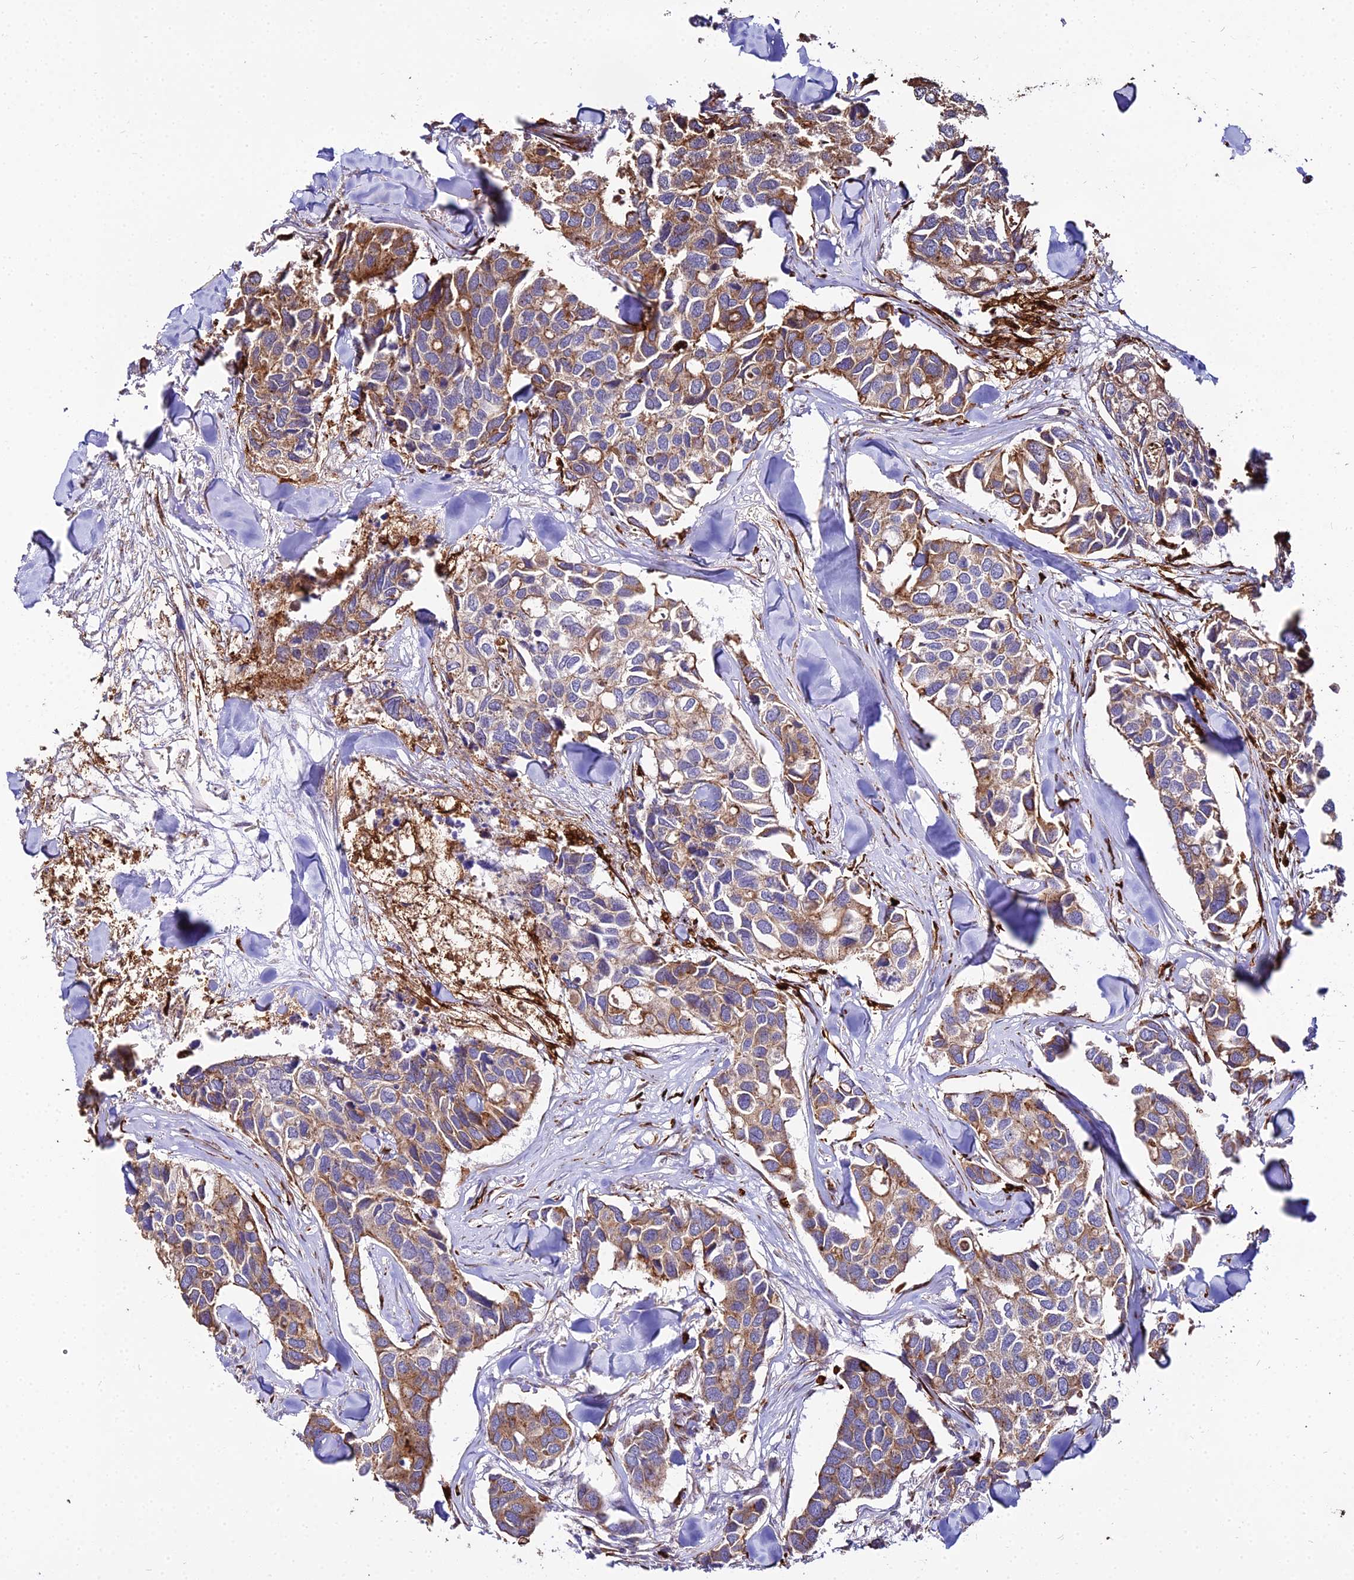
{"staining": {"intensity": "moderate", "quantity": ">75%", "location": "cytoplasmic/membranous"}, "tissue": "breast cancer", "cell_type": "Tumor cells", "image_type": "cancer", "snomed": [{"axis": "morphology", "description": "Duct carcinoma"}, {"axis": "topography", "description": "Breast"}], "caption": "Tumor cells show medium levels of moderate cytoplasmic/membranous staining in approximately >75% of cells in human breast cancer (invasive ductal carcinoma).", "gene": "PEX19", "patient": {"sex": "female", "age": 83}}